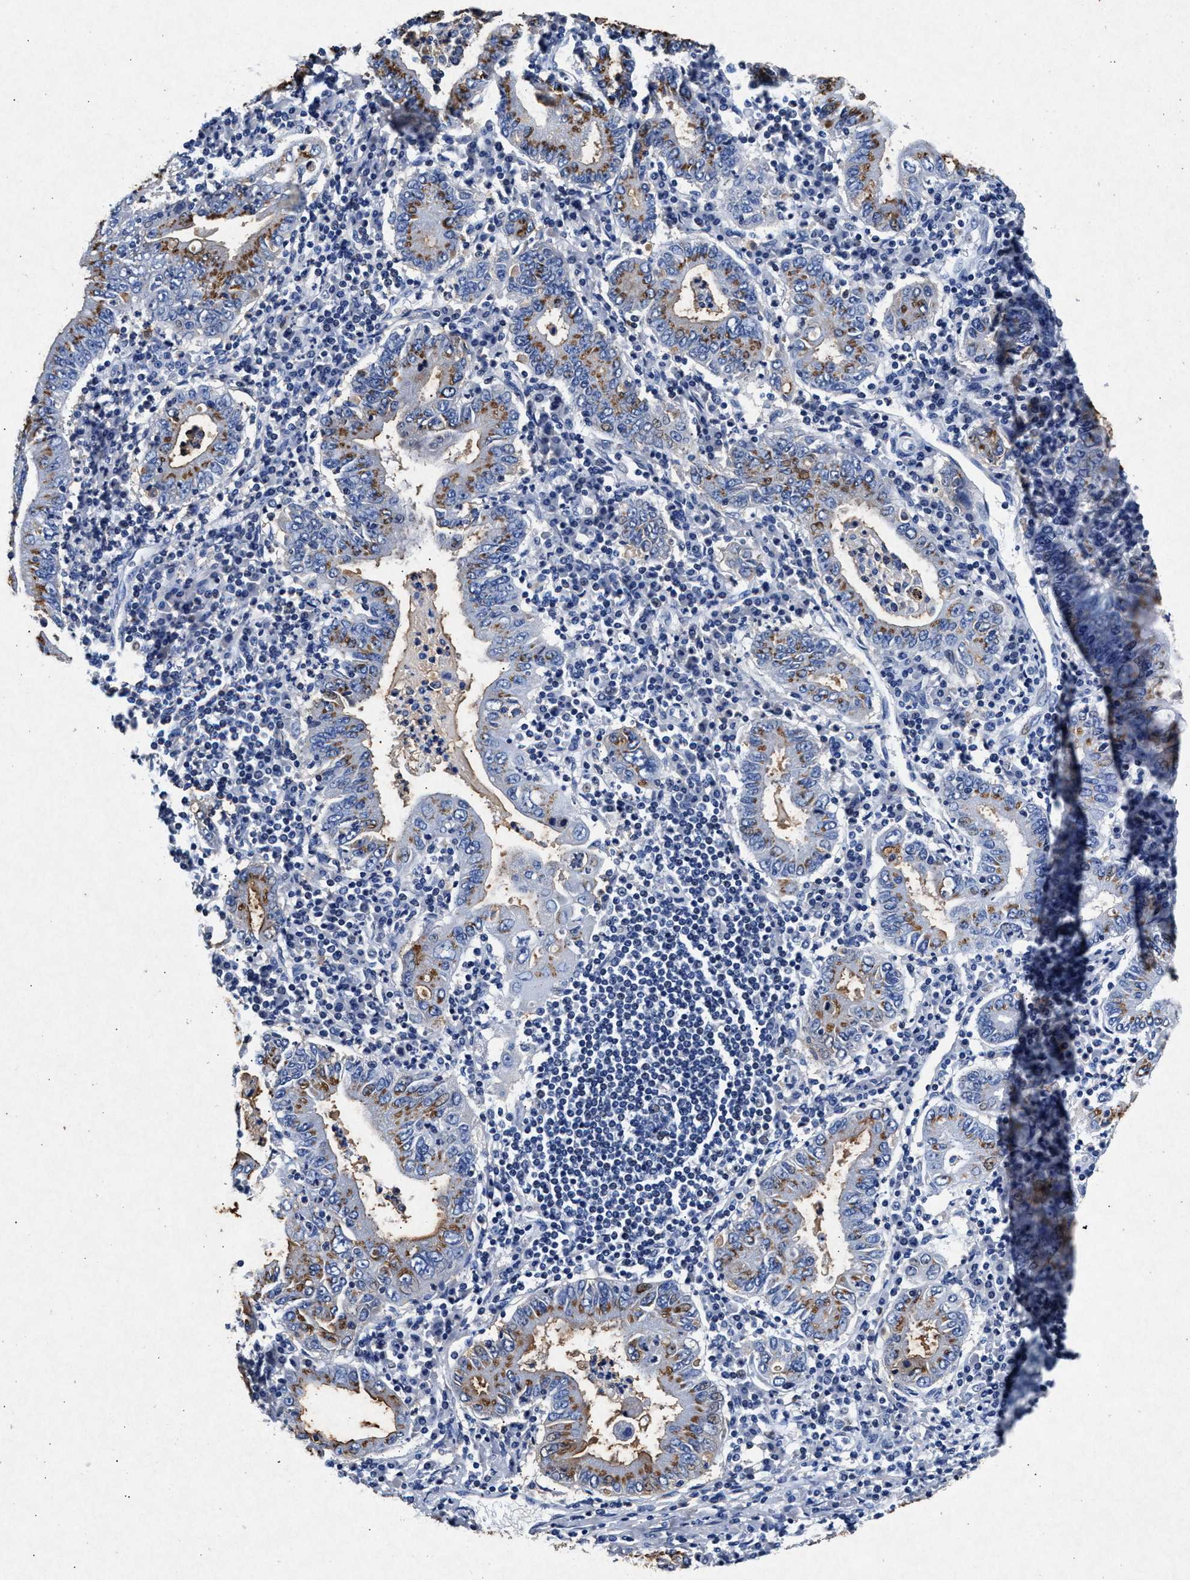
{"staining": {"intensity": "moderate", "quantity": ">75%", "location": "cytoplasmic/membranous"}, "tissue": "stomach cancer", "cell_type": "Tumor cells", "image_type": "cancer", "snomed": [{"axis": "morphology", "description": "Normal tissue, NOS"}, {"axis": "morphology", "description": "Adenocarcinoma, NOS"}, {"axis": "topography", "description": "Esophagus"}, {"axis": "topography", "description": "Stomach, upper"}, {"axis": "topography", "description": "Peripheral nerve tissue"}], "caption": "Human stomach adenocarcinoma stained with a brown dye demonstrates moderate cytoplasmic/membranous positive positivity in about >75% of tumor cells.", "gene": "MAP6", "patient": {"sex": "male", "age": 62}}